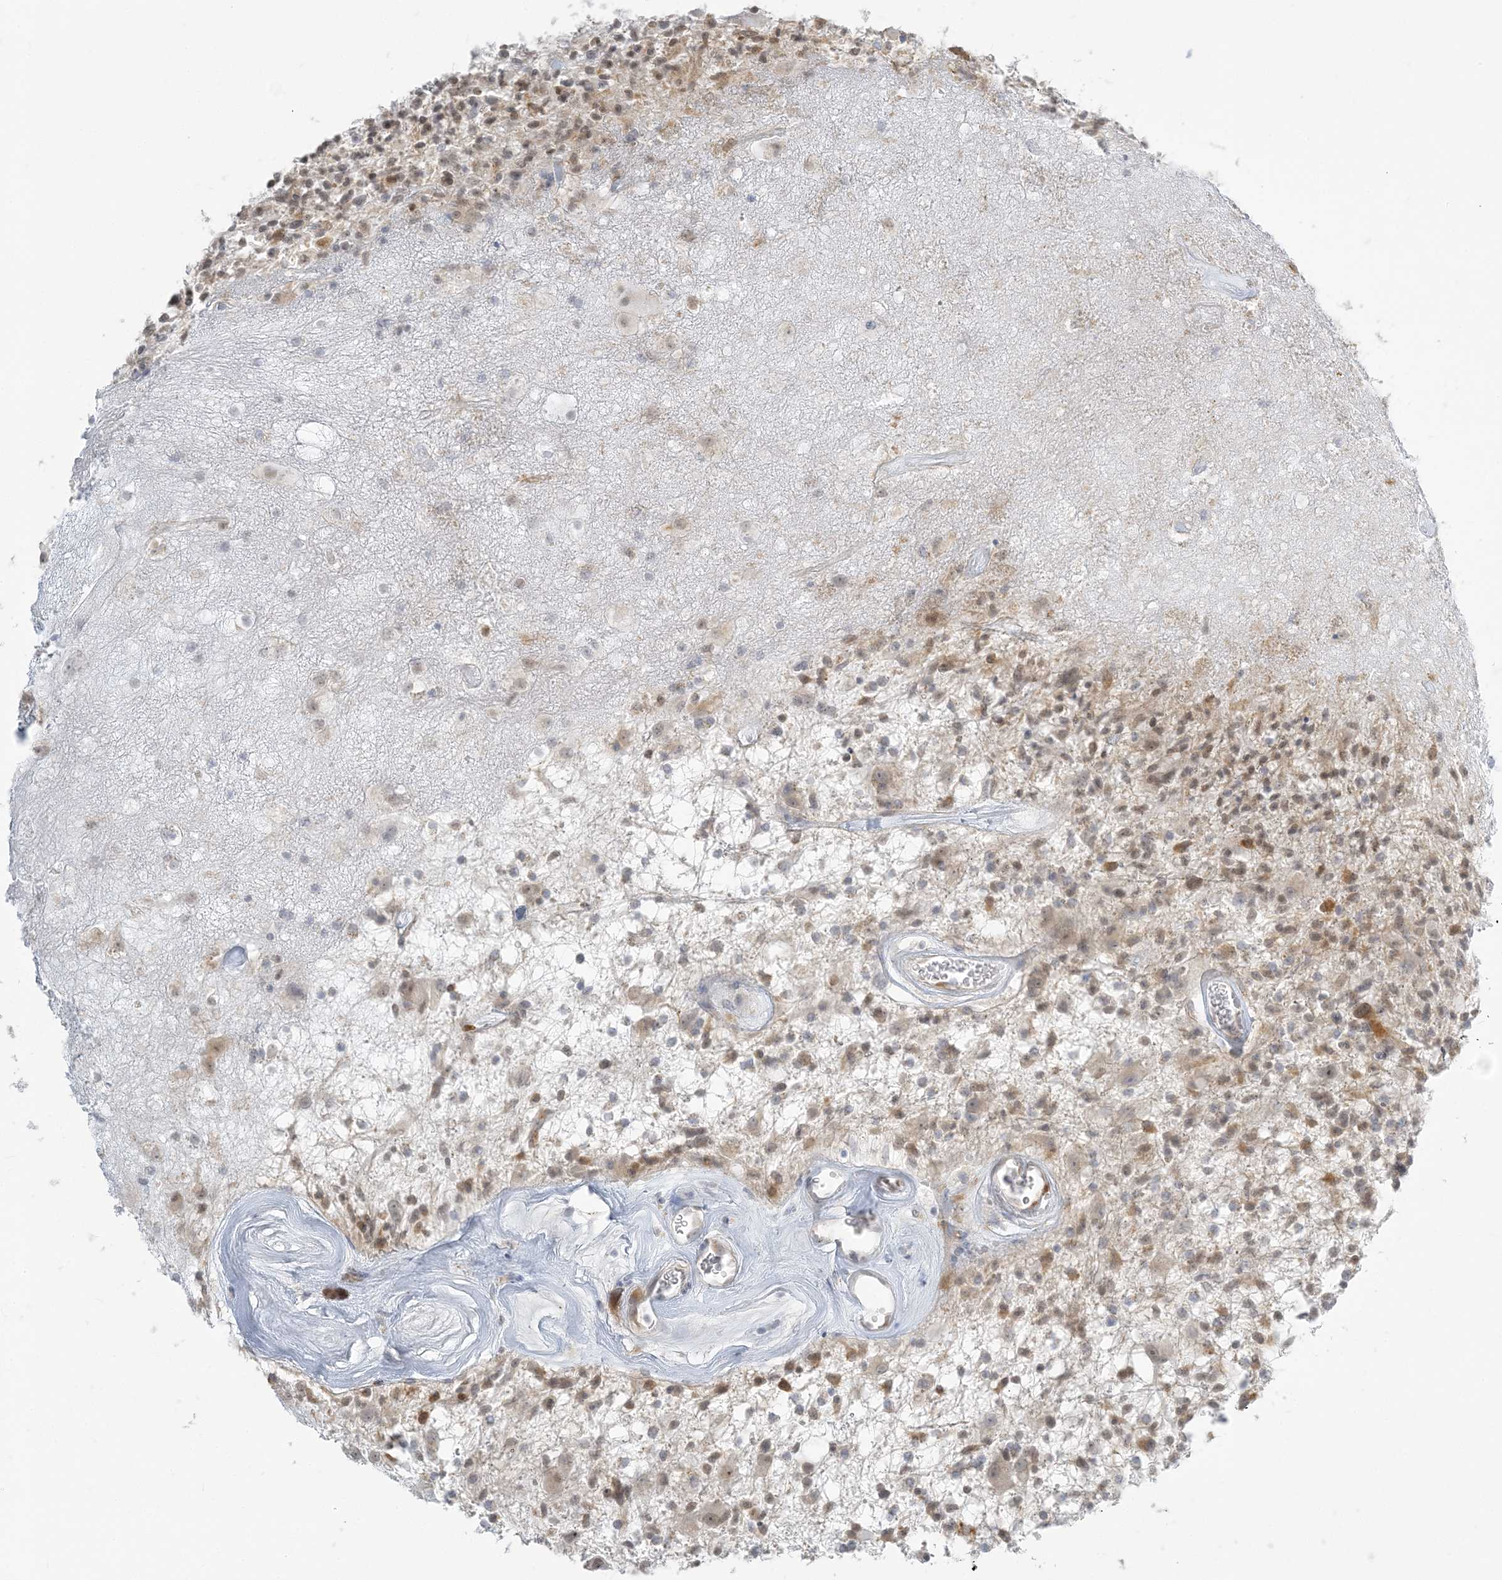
{"staining": {"intensity": "weak", "quantity": "25%-75%", "location": "cytoplasmic/membranous"}, "tissue": "glioma", "cell_type": "Tumor cells", "image_type": "cancer", "snomed": [{"axis": "morphology", "description": "Glioma, malignant, High grade"}, {"axis": "morphology", "description": "Glioblastoma, NOS"}, {"axis": "topography", "description": "Brain"}], "caption": "Glioma tissue demonstrates weak cytoplasmic/membranous positivity in approximately 25%-75% of tumor cells, visualized by immunohistochemistry.", "gene": "ZC3H6", "patient": {"sex": "male", "age": 60}}